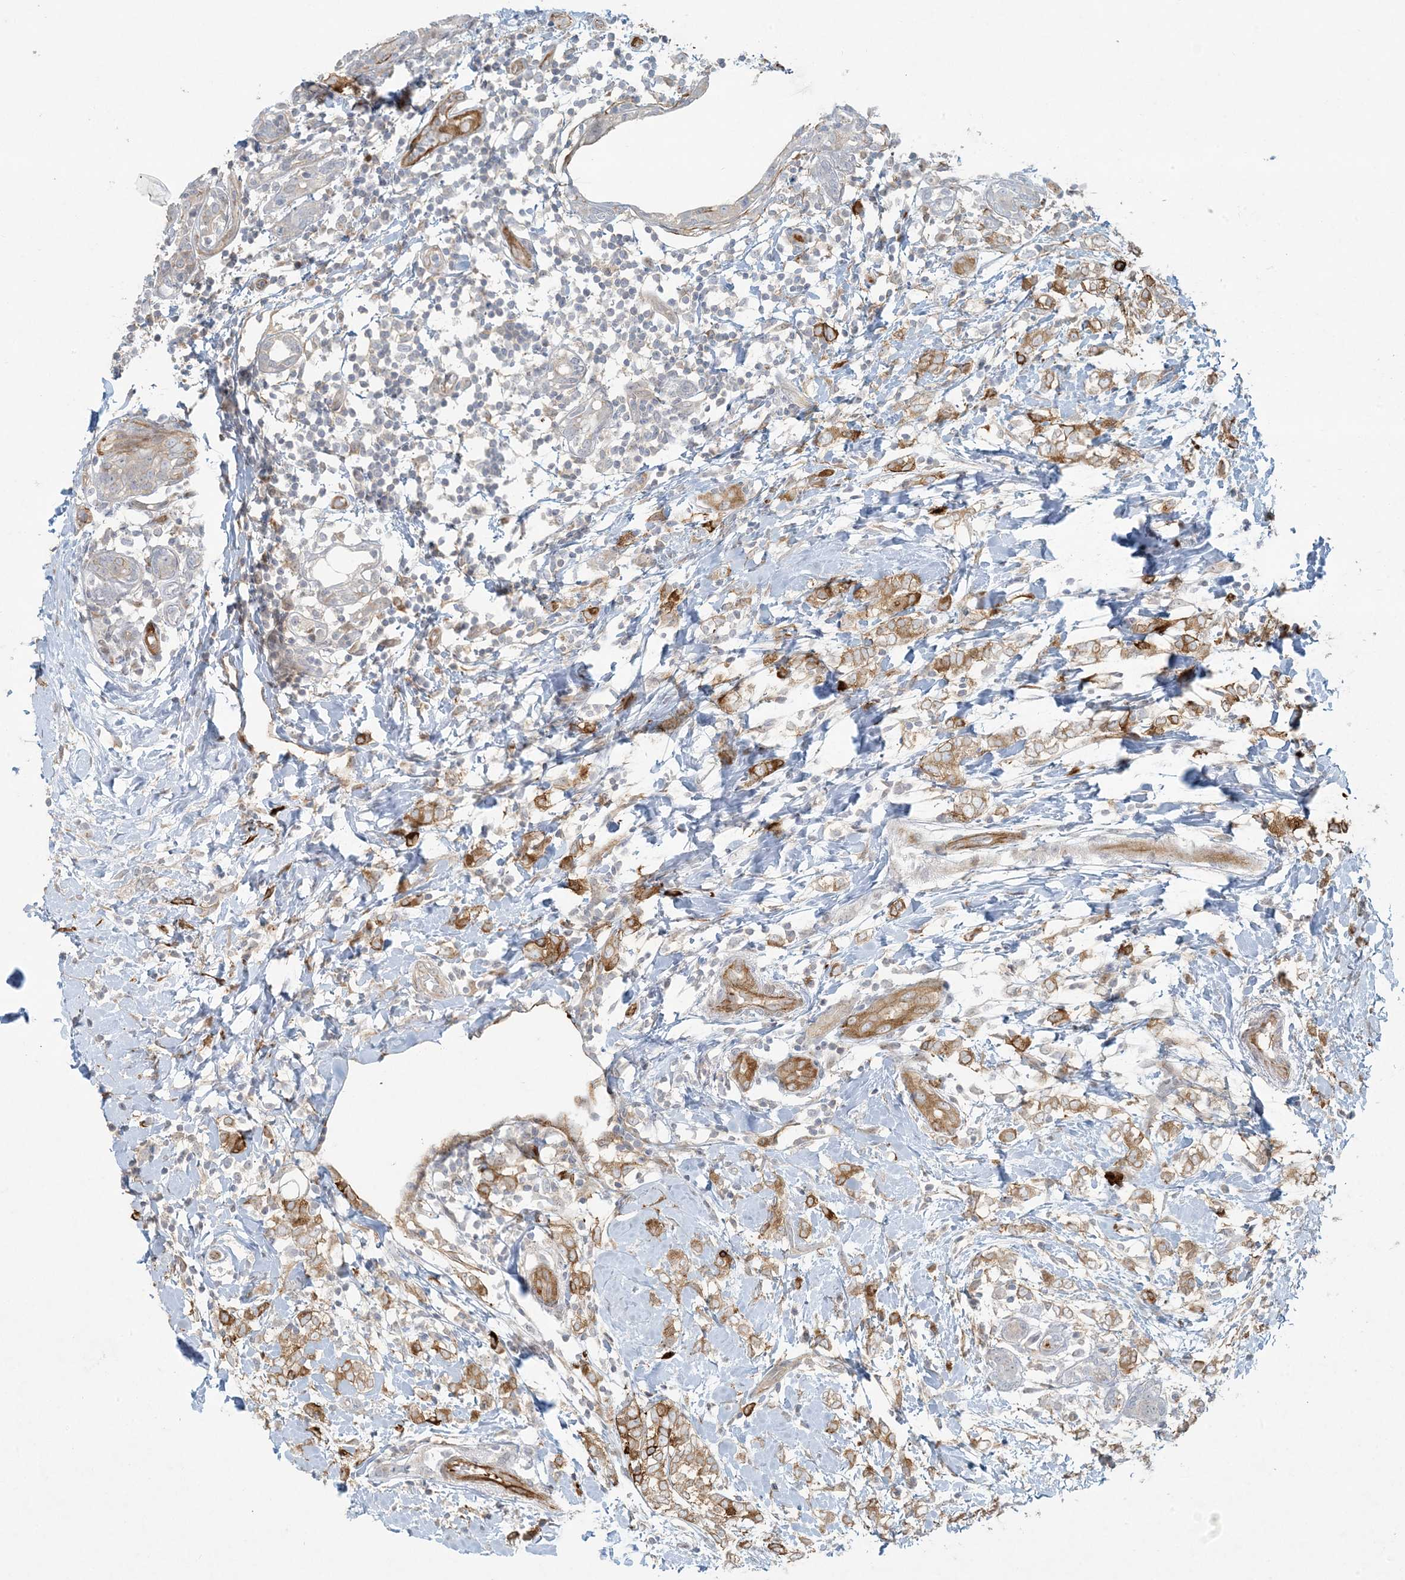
{"staining": {"intensity": "moderate", "quantity": ">75%", "location": "cytoplasmic/membranous"}, "tissue": "breast cancer", "cell_type": "Tumor cells", "image_type": "cancer", "snomed": [{"axis": "morphology", "description": "Normal tissue, NOS"}, {"axis": "morphology", "description": "Lobular carcinoma"}, {"axis": "topography", "description": "Breast"}], "caption": "DAB (3,3'-diaminobenzidine) immunohistochemical staining of lobular carcinoma (breast) demonstrates moderate cytoplasmic/membranous protein positivity in approximately >75% of tumor cells.", "gene": "BCORL1", "patient": {"sex": "female", "age": 47}}